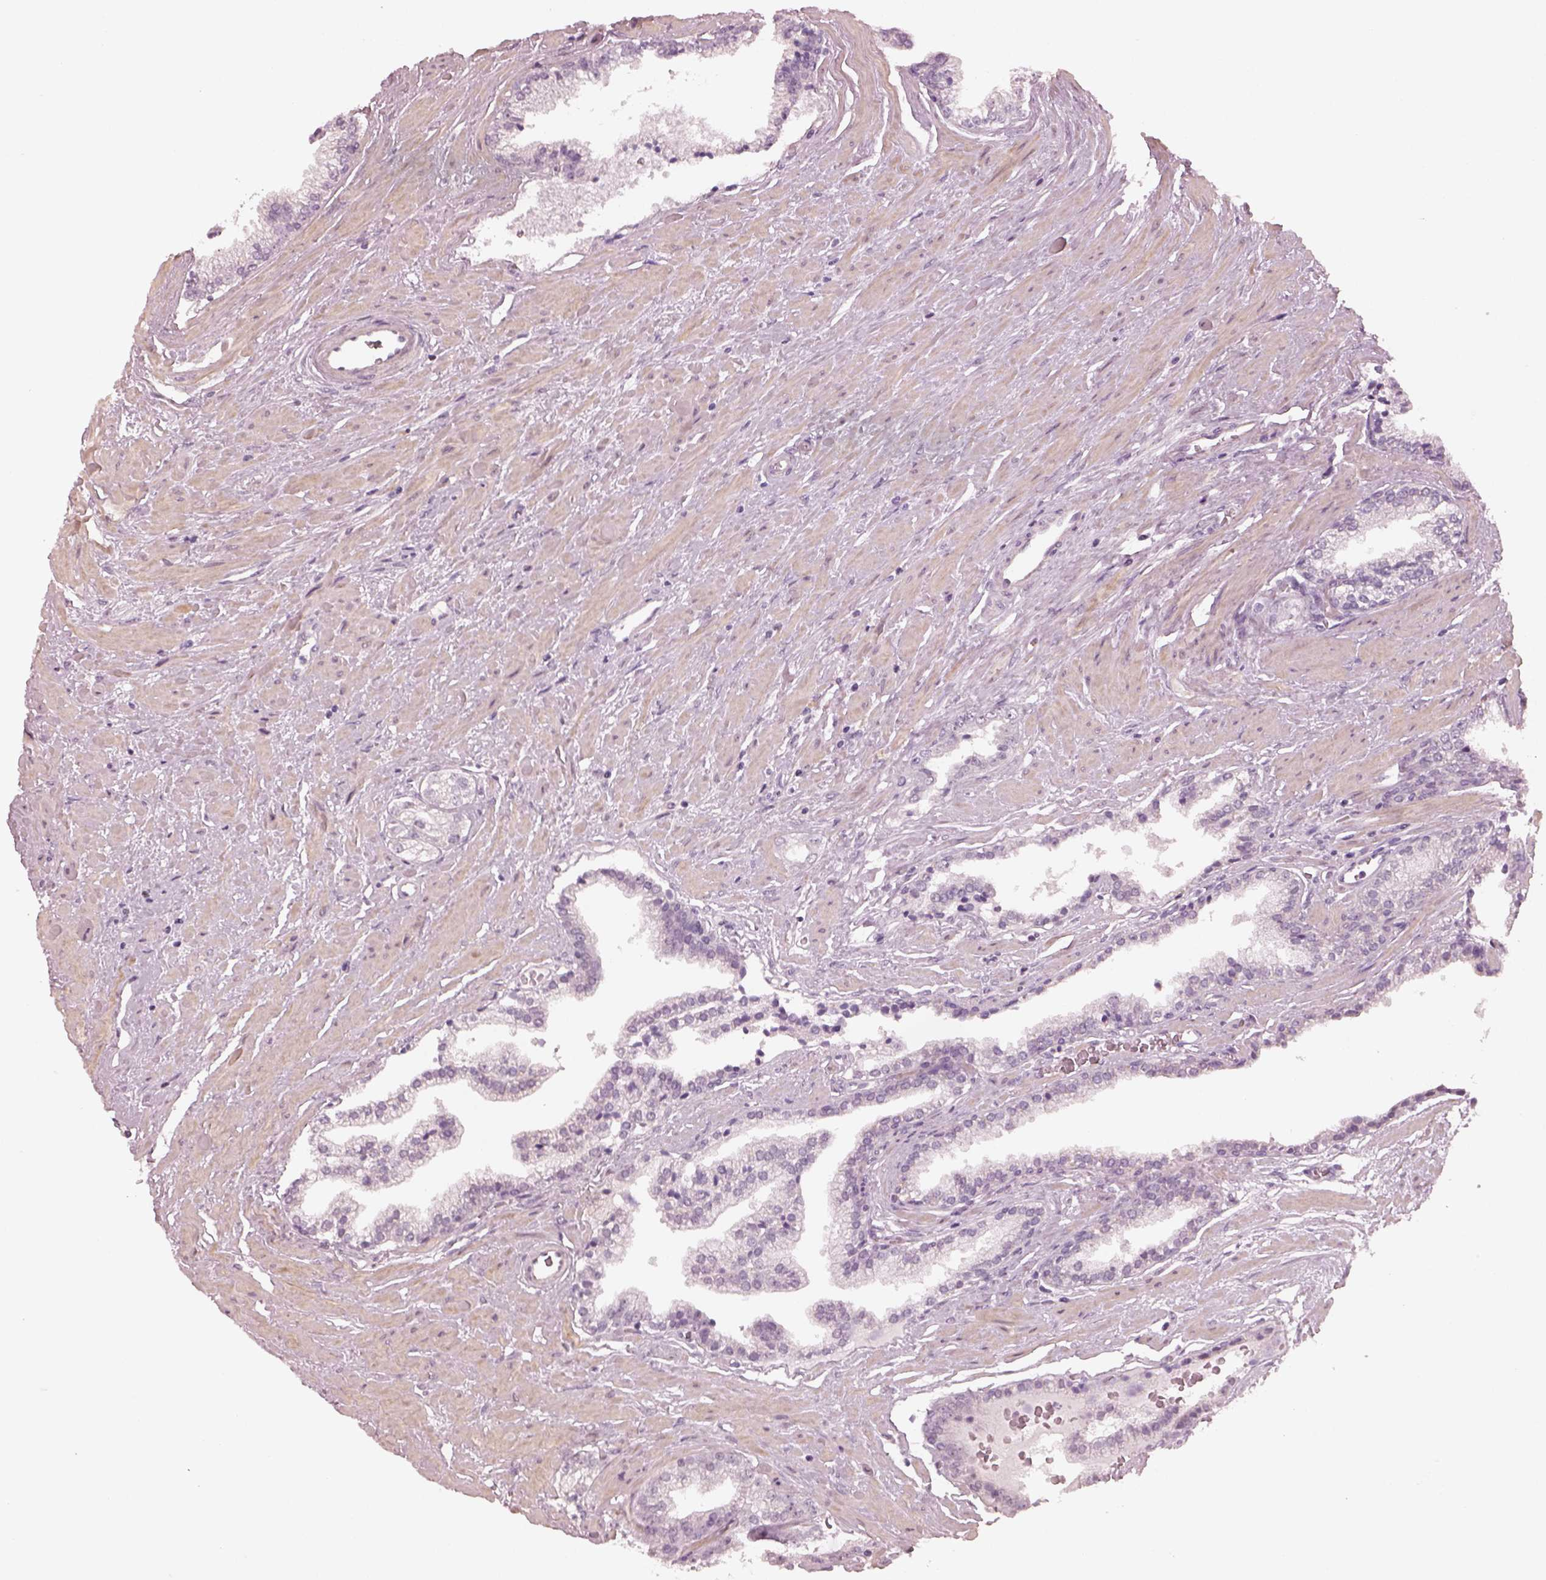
{"staining": {"intensity": "negative", "quantity": "none", "location": "none"}, "tissue": "prostate cancer", "cell_type": "Tumor cells", "image_type": "cancer", "snomed": [{"axis": "morphology", "description": "Adenocarcinoma, Low grade"}, {"axis": "topography", "description": "Prostate"}], "caption": "The immunohistochemistry micrograph has no significant expression in tumor cells of prostate adenocarcinoma (low-grade) tissue.", "gene": "OPTC", "patient": {"sex": "male", "age": 60}}